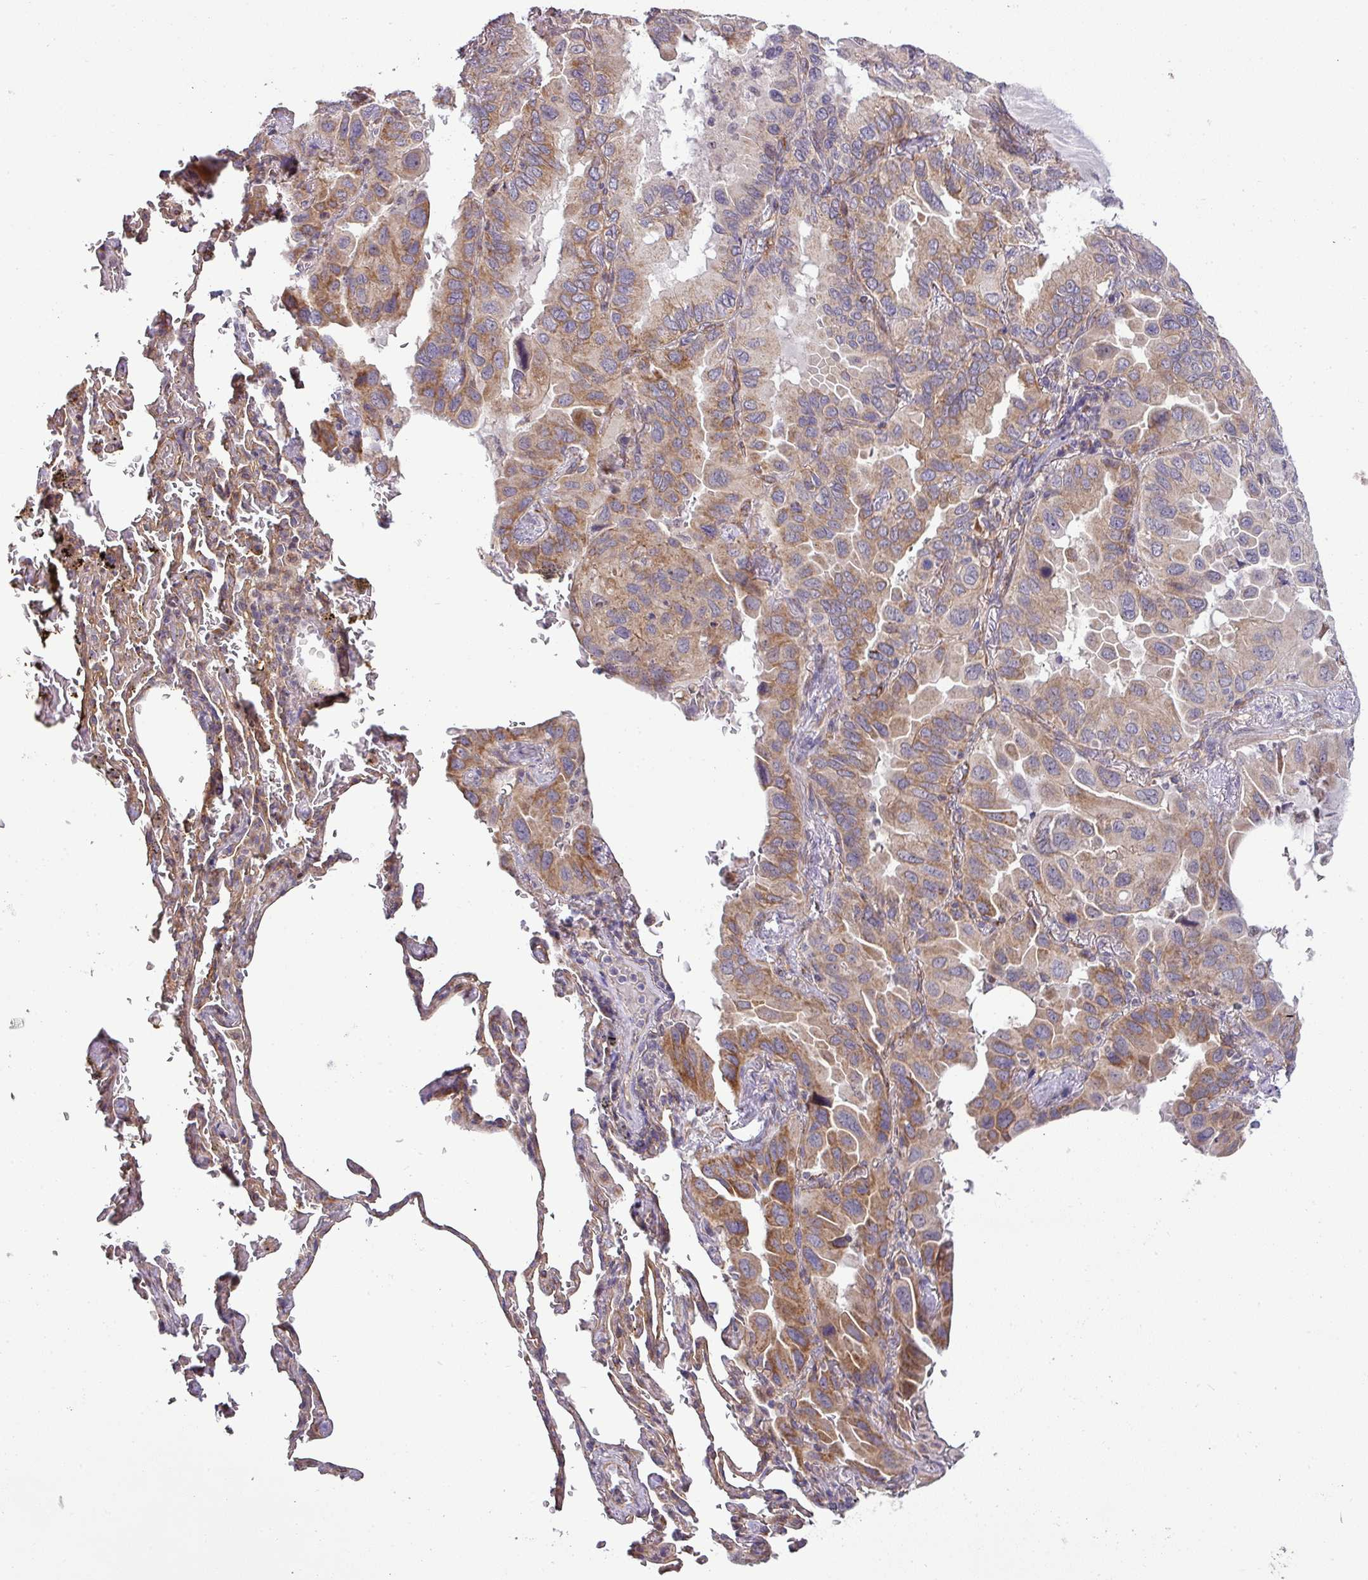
{"staining": {"intensity": "moderate", "quantity": ">75%", "location": "cytoplasmic/membranous"}, "tissue": "lung cancer", "cell_type": "Tumor cells", "image_type": "cancer", "snomed": [{"axis": "morphology", "description": "Adenocarcinoma, NOS"}, {"axis": "topography", "description": "Lung"}], "caption": "Moderate cytoplasmic/membranous protein staining is identified in about >75% of tumor cells in adenocarcinoma (lung).", "gene": "TIMMDC1", "patient": {"sex": "male", "age": 64}}